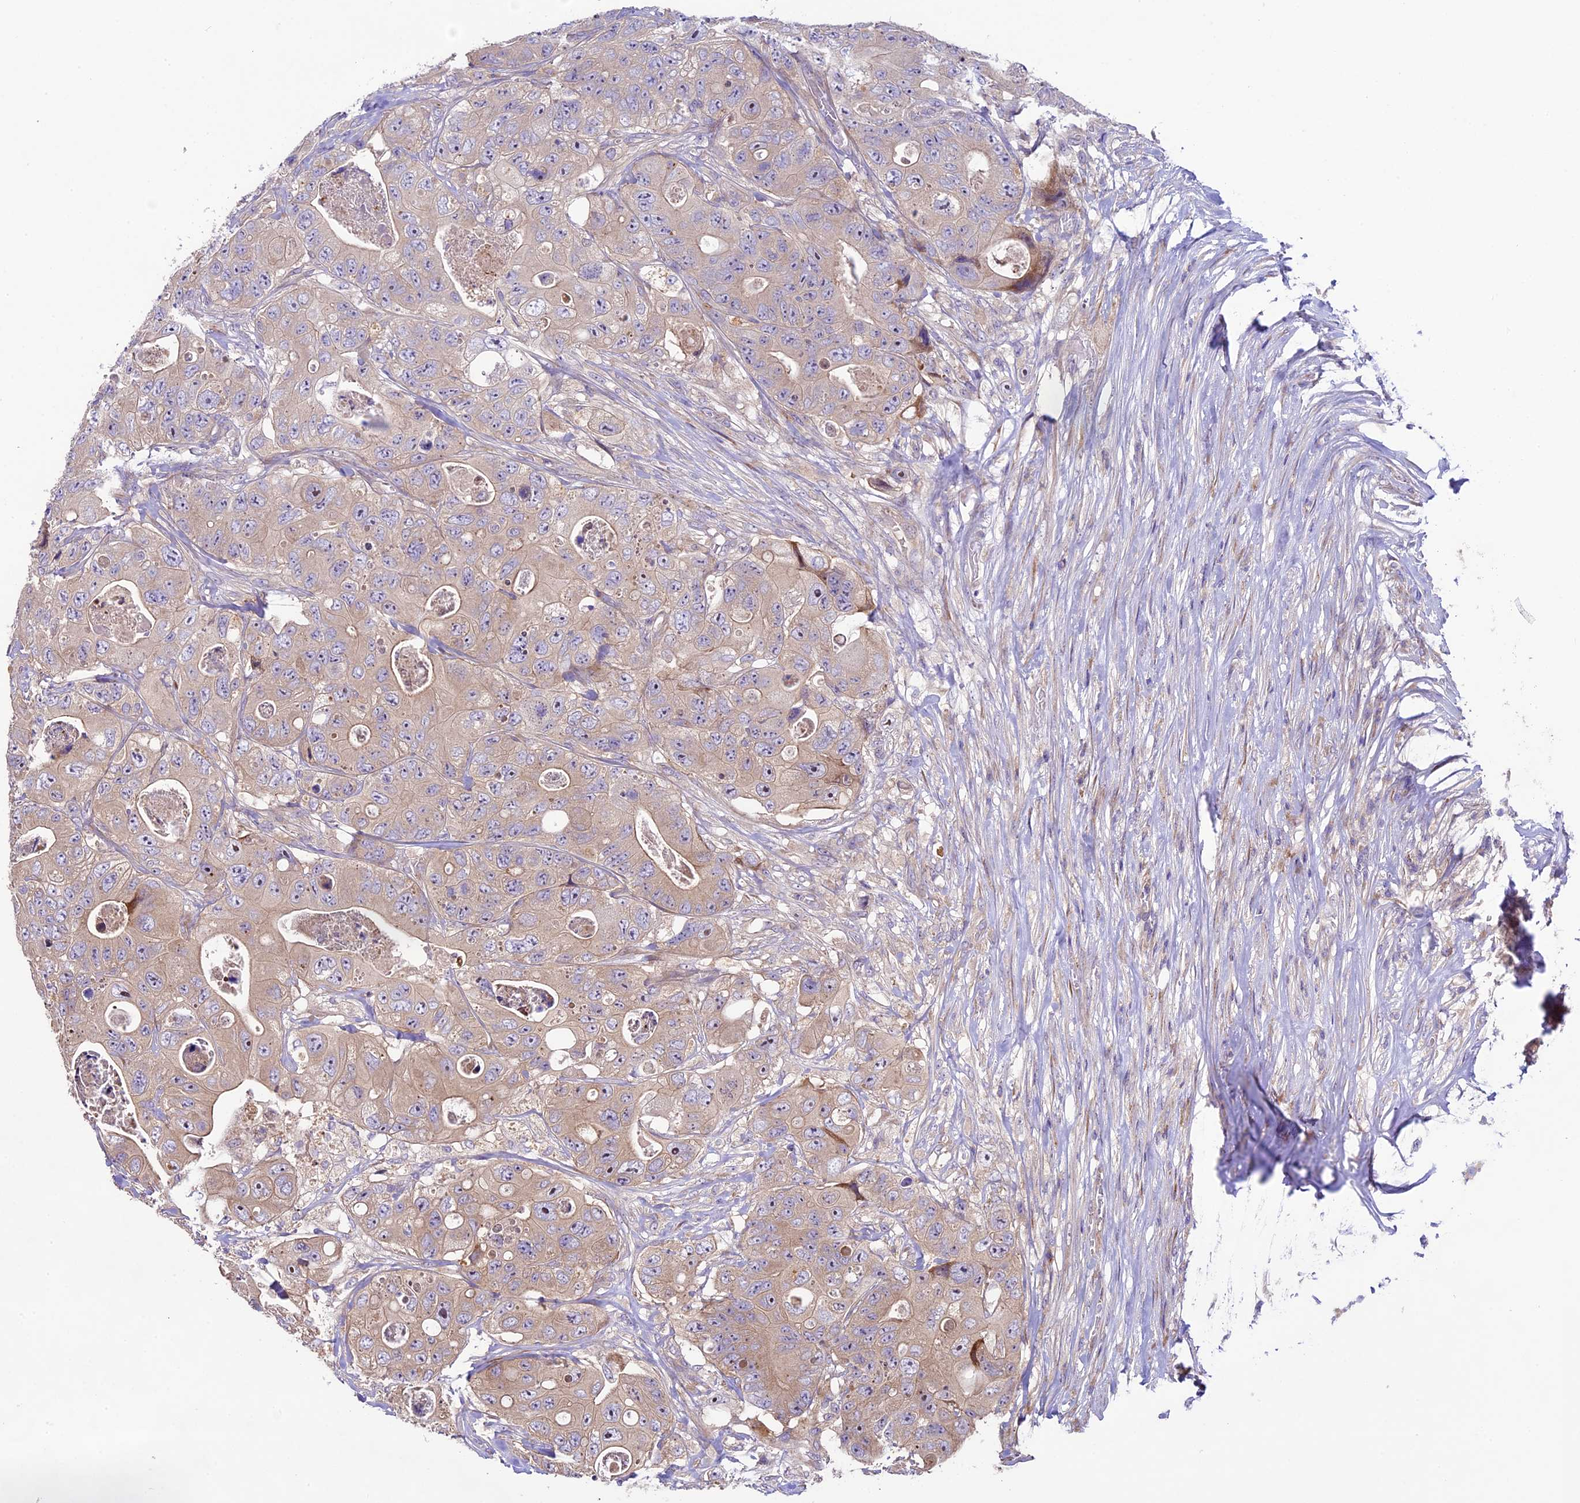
{"staining": {"intensity": "weak", "quantity": "25%-75%", "location": "cytoplasmic/membranous,nuclear"}, "tissue": "colorectal cancer", "cell_type": "Tumor cells", "image_type": "cancer", "snomed": [{"axis": "morphology", "description": "Adenocarcinoma, NOS"}, {"axis": "topography", "description": "Colon"}], "caption": "Human adenocarcinoma (colorectal) stained with a brown dye demonstrates weak cytoplasmic/membranous and nuclear positive positivity in approximately 25%-75% of tumor cells.", "gene": "SPIRE1", "patient": {"sex": "female", "age": 46}}